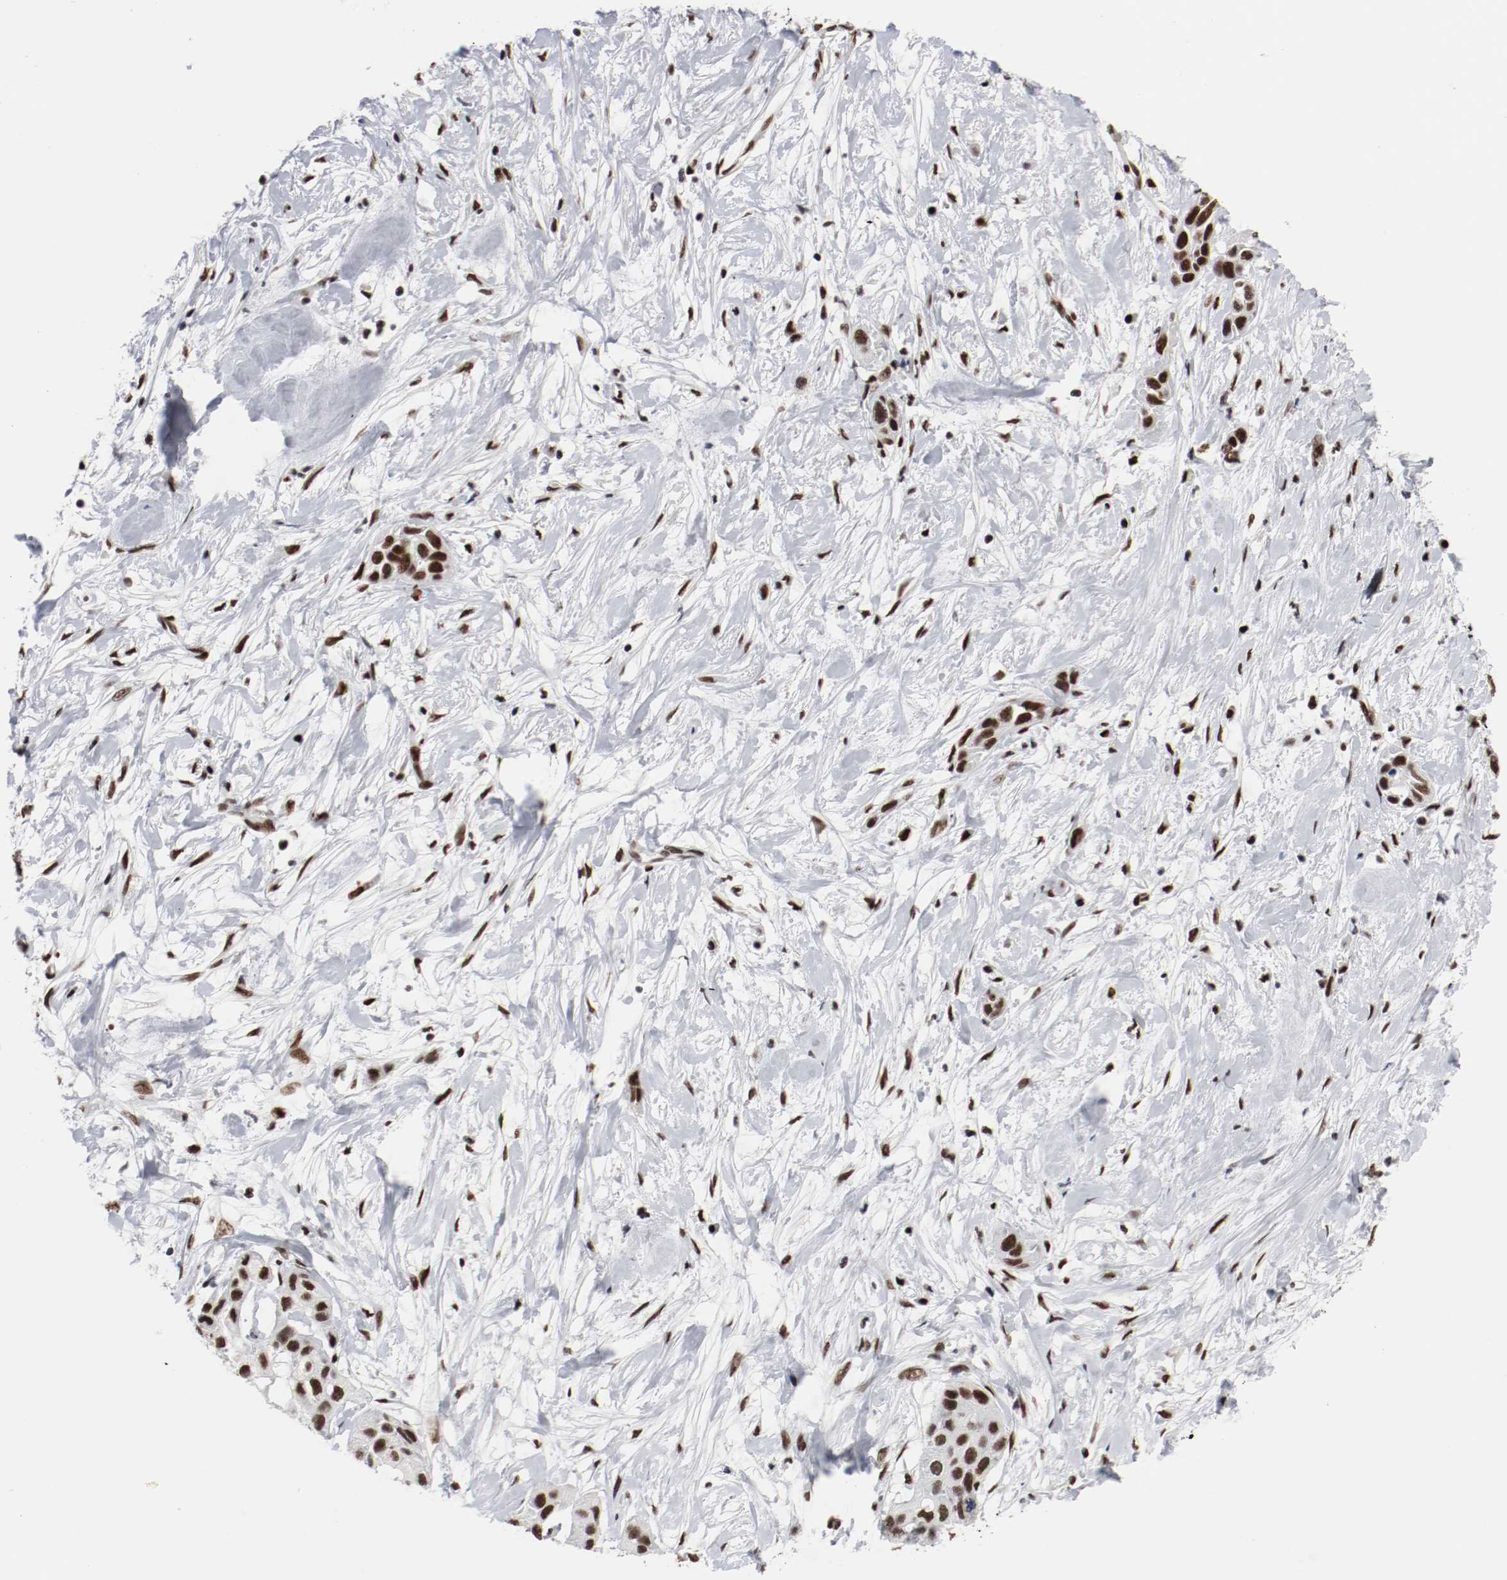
{"staining": {"intensity": "strong", "quantity": ">75%", "location": "nuclear"}, "tissue": "pancreatic cancer", "cell_type": "Tumor cells", "image_type": "cancer", "snomed": [{"axis": "morphology", "description": "Adenocarcinoma, NOS"}, {"axis": "topography", "description": "Pancreas"}], "caption": "Protein staining of adenocarcinoma (pancreatic) tissue shows strong nuclear expression in about >75% of tumor cells.", "gene": "MEF2D", "patient": {"sex": "female", "age": 60}}